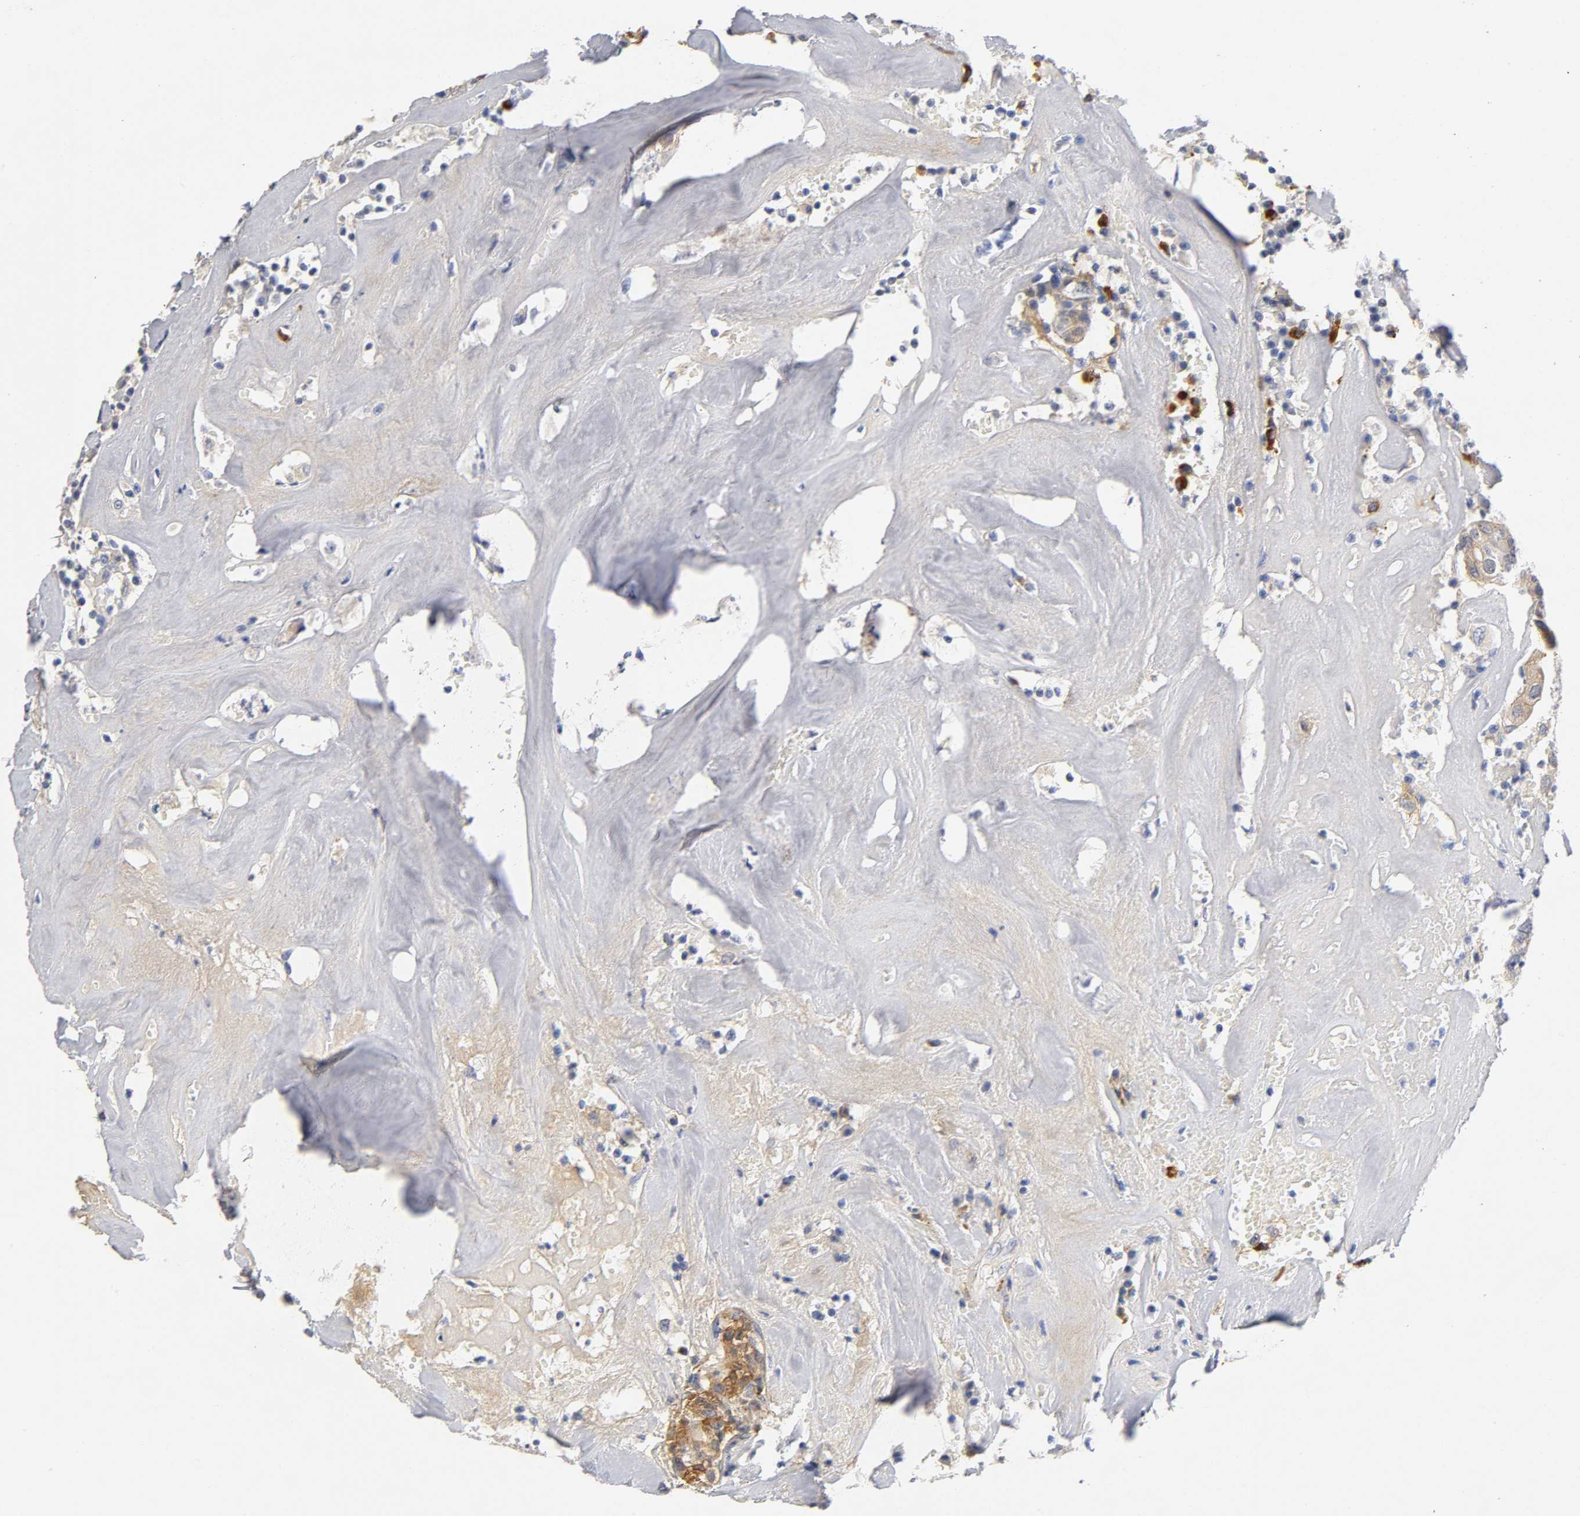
{"staining": {"intensity": "moderate", "quantity": "25%-75%", "location": "cytoplasmic/membranous"}, "tissue": "head and neck cancer", "cell_type": "Tumor cells", "image_type": "cancer", "snomed": [{"axis": "morphology", "description": "Adenocarcinoma, NOS"}, {"axis": "topography", "description": "Salivary gland"}, {"axis": "topography", "description": "Head-Neck"}], "caption": "Human head and neck cancer (adenocarcinoma) stained with a brown dye exhibits moderate cytoplasmic/membranous positive expression in about 25%-75% of tumor cells.", "gene": "TNC", "patient": {"sex": "female", "age": 65}}